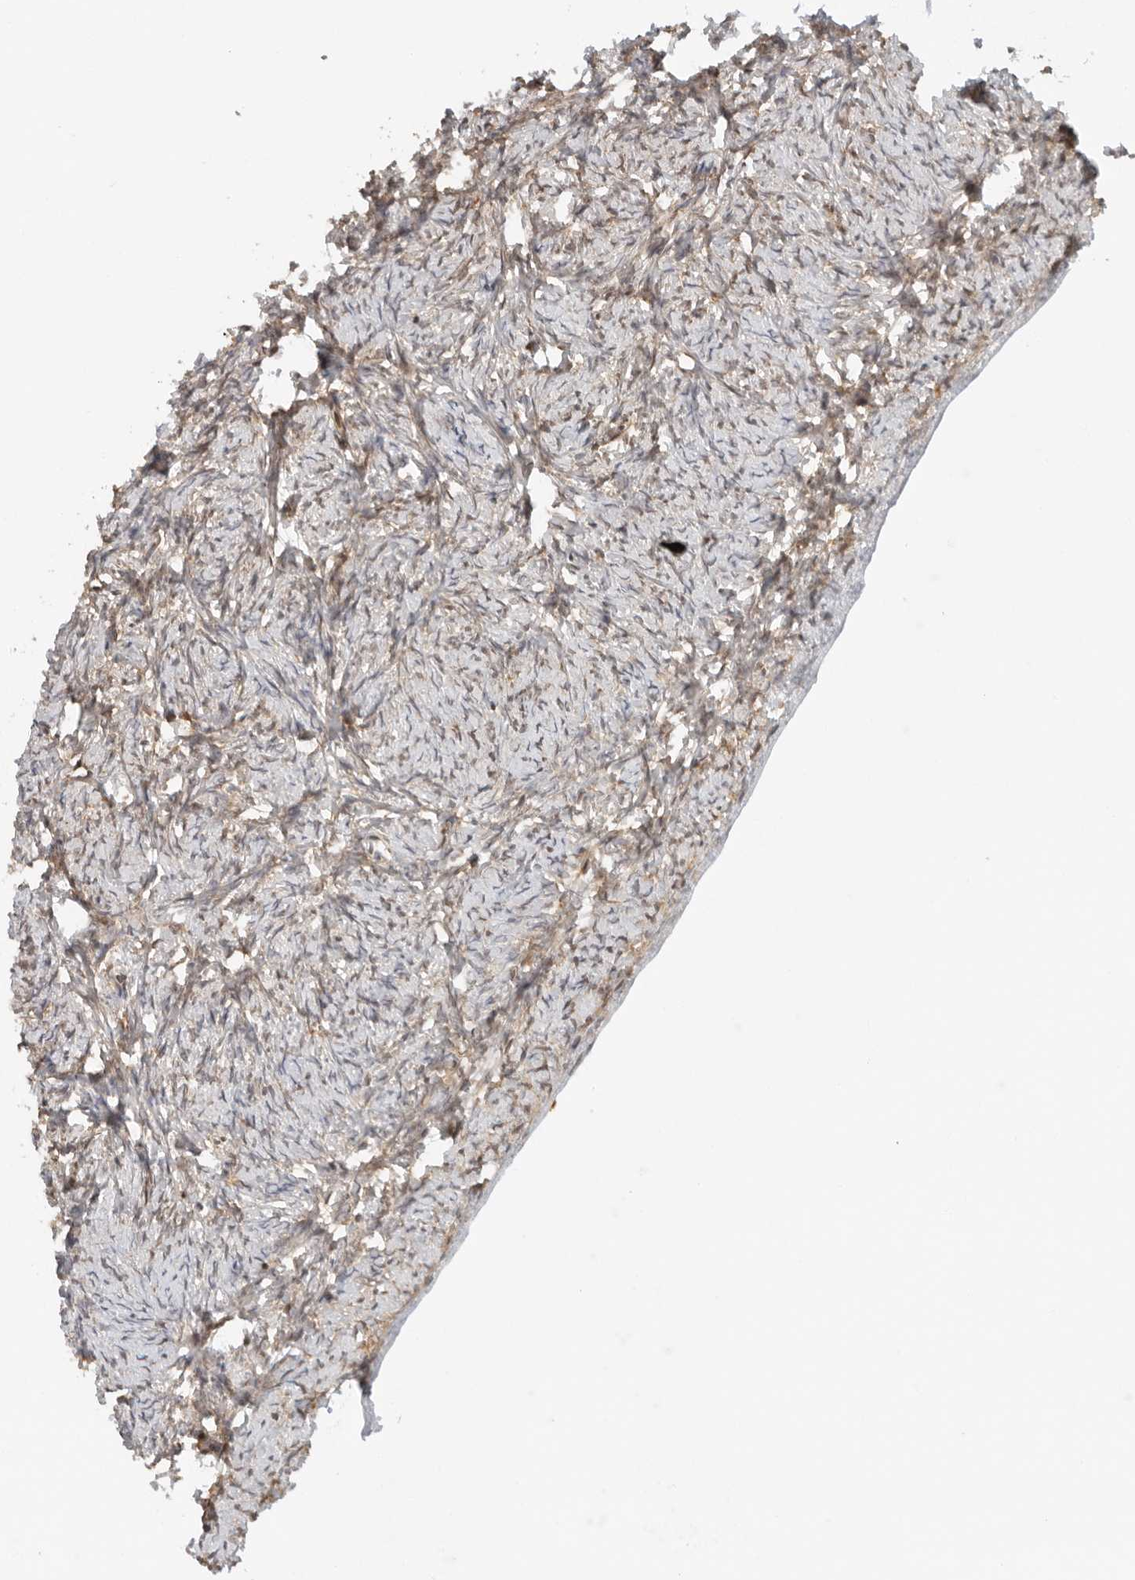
{"staining": {"intensity": "weak", "quantity": "25%-75%", "location": "cytoplasmic/membranous"}, "tissue": "ovary", "cell_type": "Ovarian stroma cells", "image_type": "normal", "snomed": [{"axis": "morphology", "description": "Normal tissue, NOS"}, {"axis": "topography", "description": "Ovary"}], "caption": "Immunohistochemical staining of unremarkable ovary demonstrates low levels of weak cytoplasmic/membranous expression in about 25%-75% of ovarian stroma cells. The protein of interest is shown in brown color, while the nuclei are stained blue.", "gene": "RC3H1", "patient": {"sex": "female", "age": 34}}